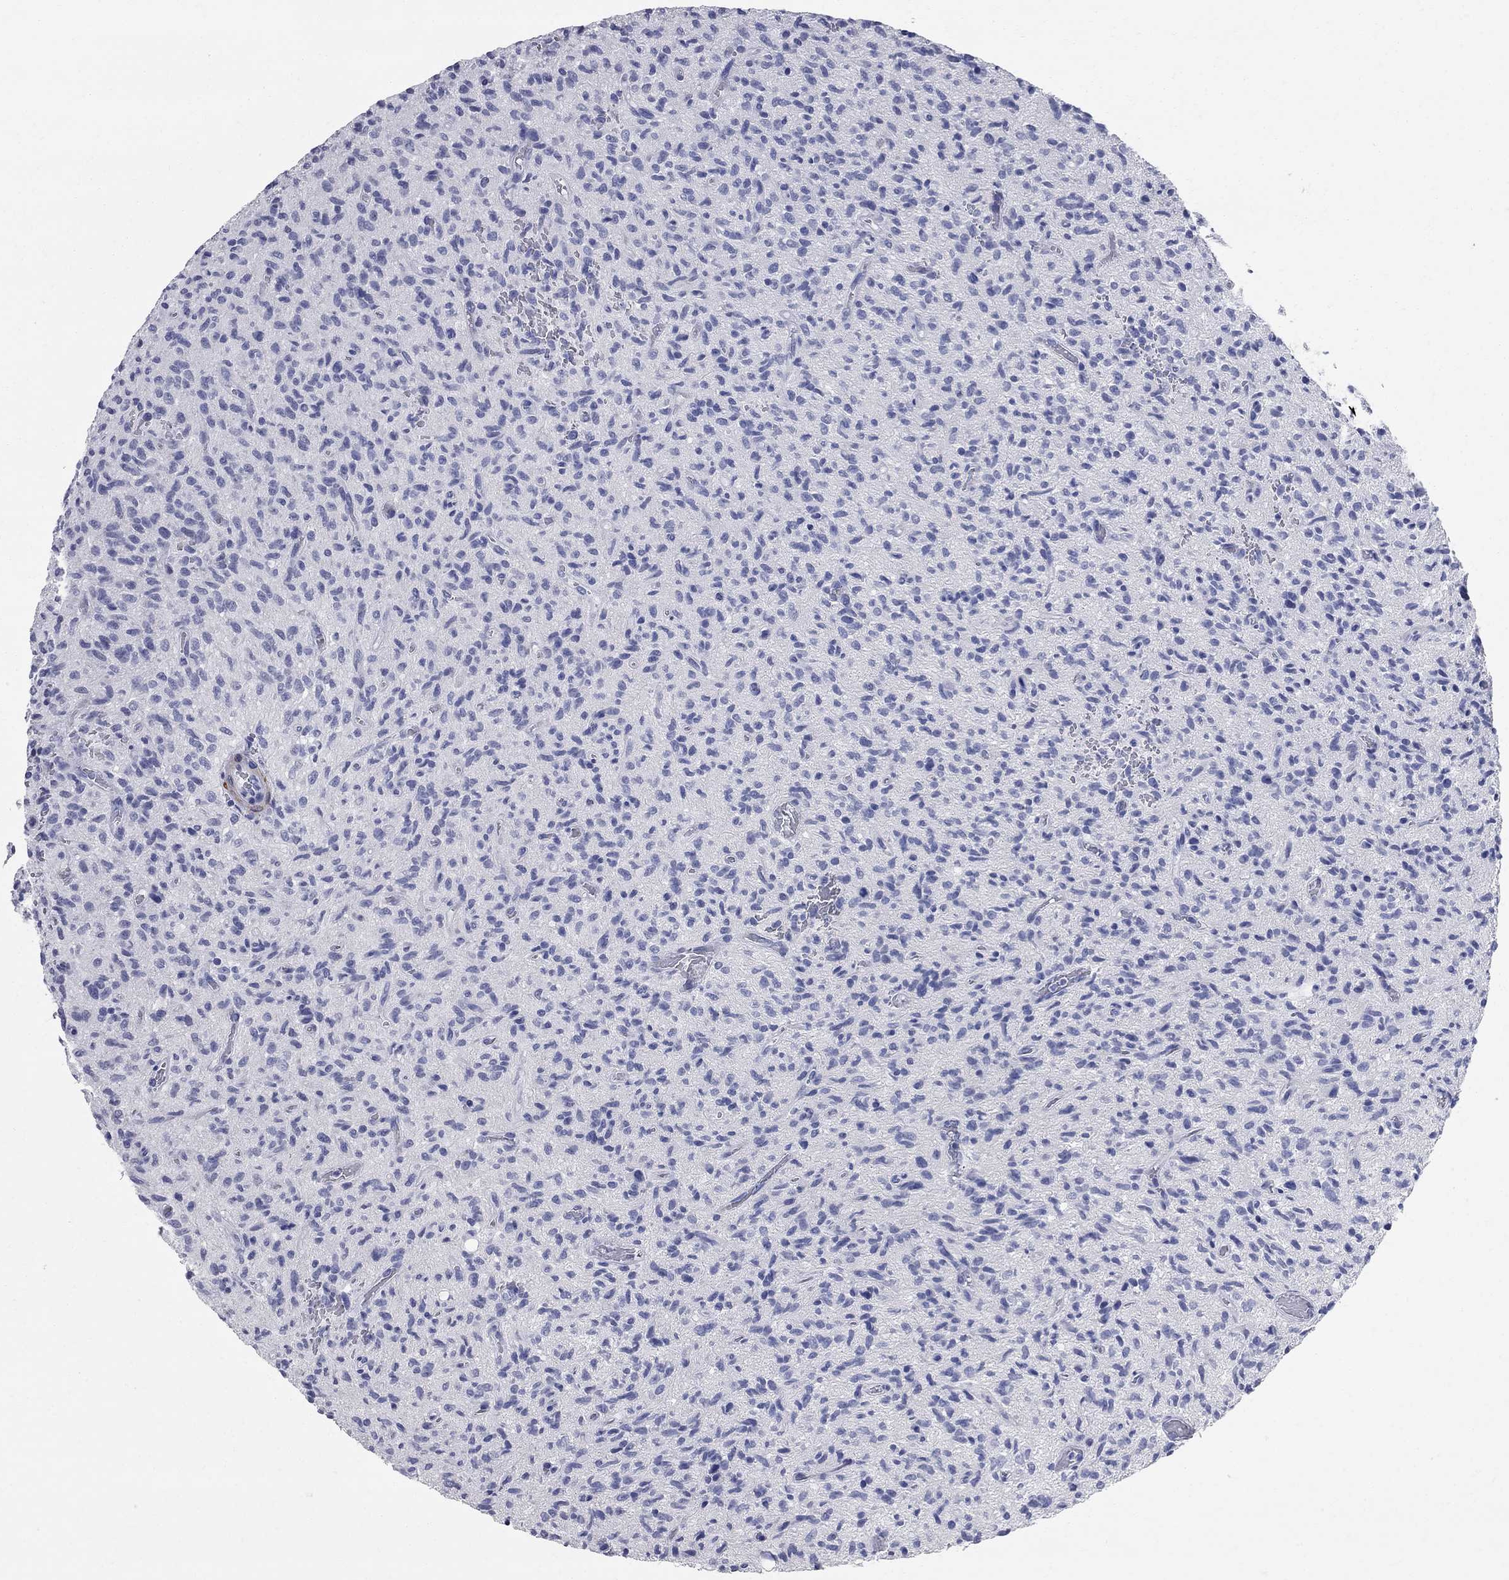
{"staining": {"intensity": "negative", "quantity": "none", "location": "none"}, "tissue": "glioma", "cell_type": "Tumor cells", "image_type": "cancer", "snomed": [{"axis": "morphology", "description": "Glioma, malignant, High grade"}, {"axis": "topography", "description": "Brain"}], "caption": "DAB (3,3'-diaminobenzidine) immunohistochemical staining of malignant glioma (high-grade) shows no significant staining in tumor cells. Nuclei are stained in blue.", "gene": "BPIFB1", "patient": {"sex": "male", "age": 64}}